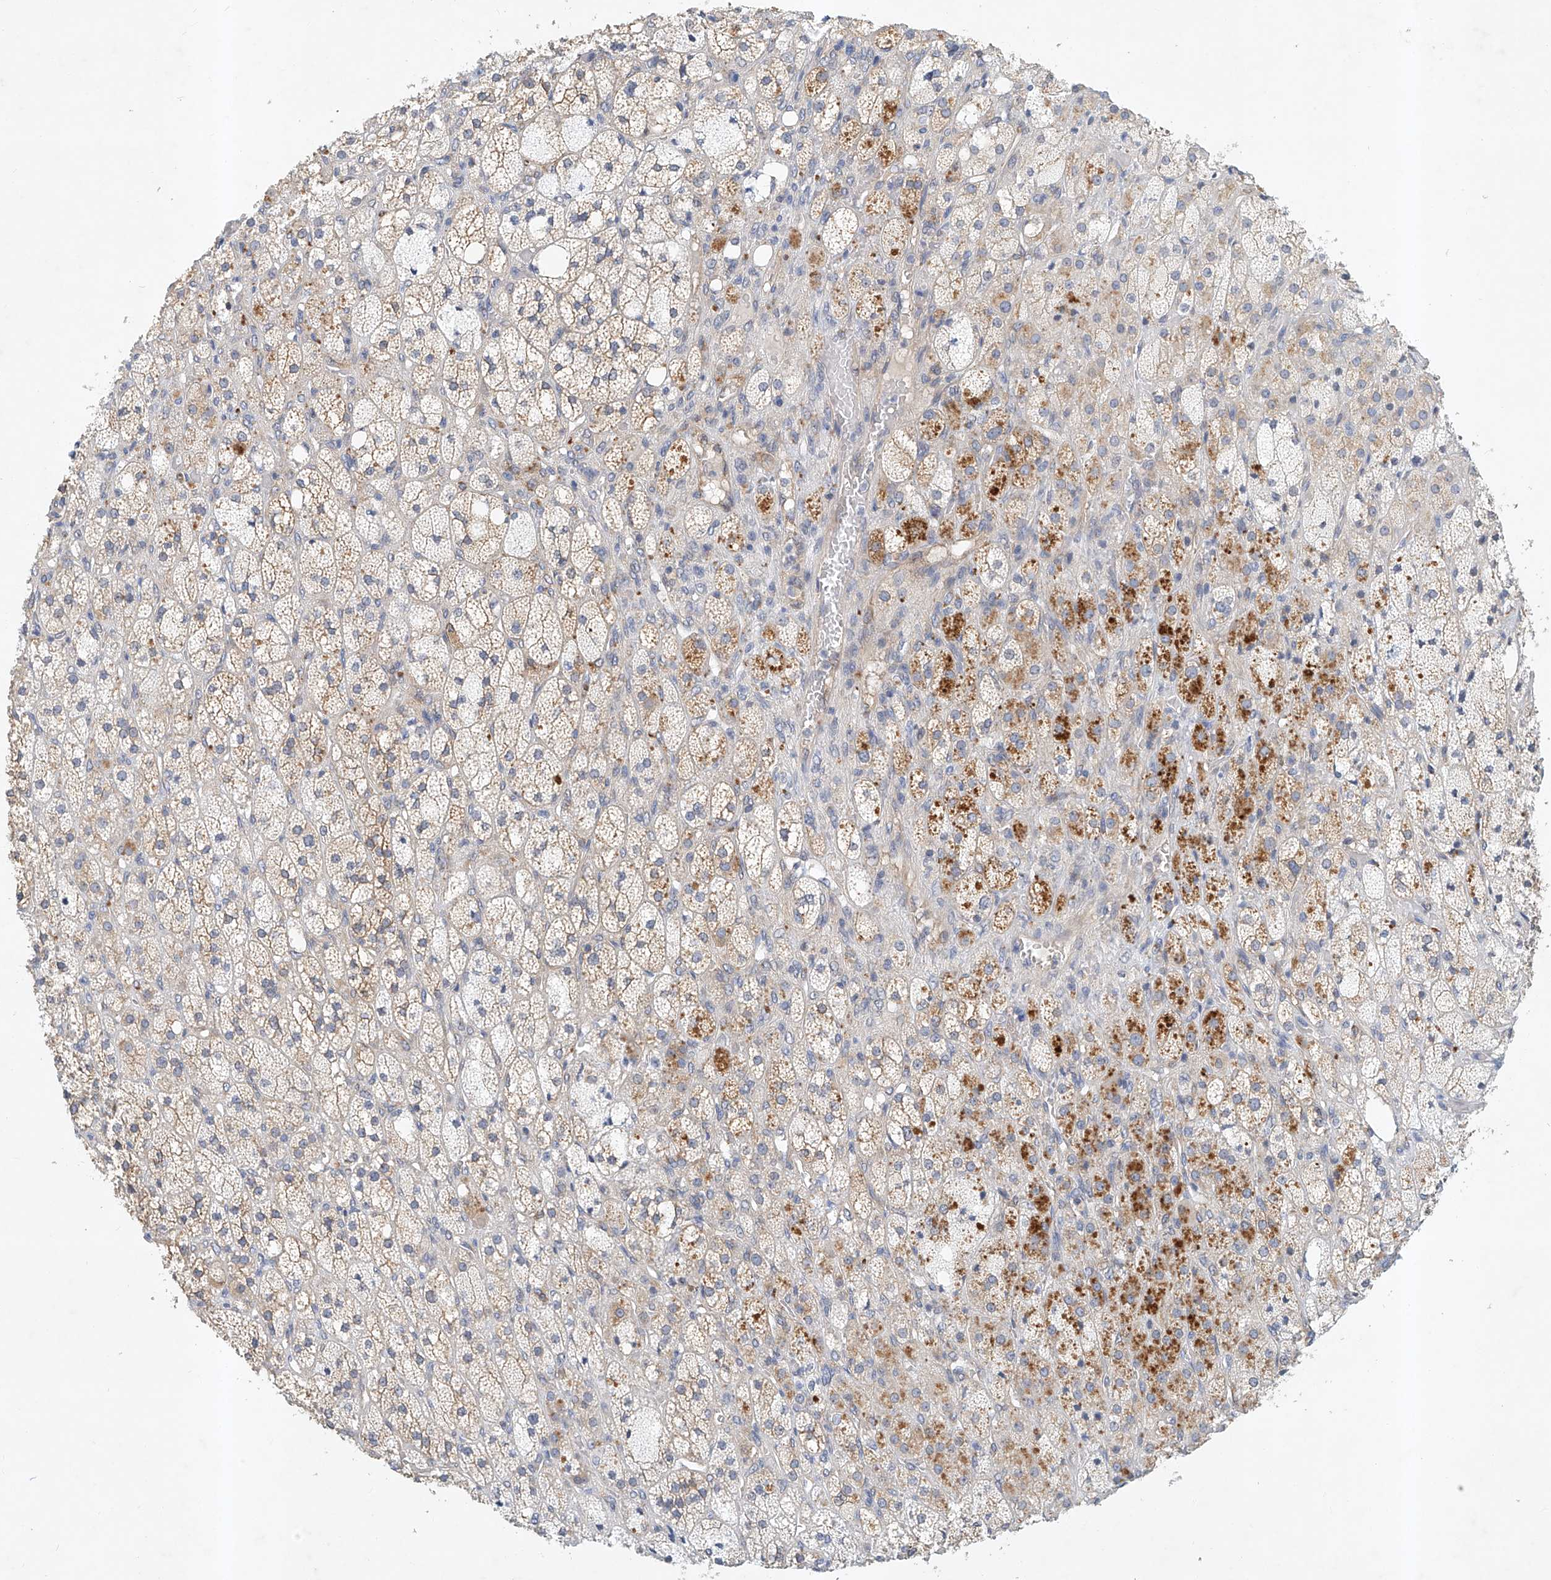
{"staining": {"intensity": "moderate", "quantity": "25%-75%", "location": "cytoplasmic/membranous"}, "tissue": "adrenal gland", "cell_type": "Glandular cells", "image_type": "normal", "snomed": [{"axis": "morphology", "description": "Normal tissue, NOS"}, {"axis": "topography", "description": "Adrenal gland"}], "caption": "Protein expression analysis of normal adrenal gland reveals moderate cytoplasmic/membranous expression in approximately 25%-75% of glandular cells. The protein of interest is shown in brown color, while the nuclei are stained blue.", "gene": "CARMIL1", "patient": {"sex": "male", "age": 61}}